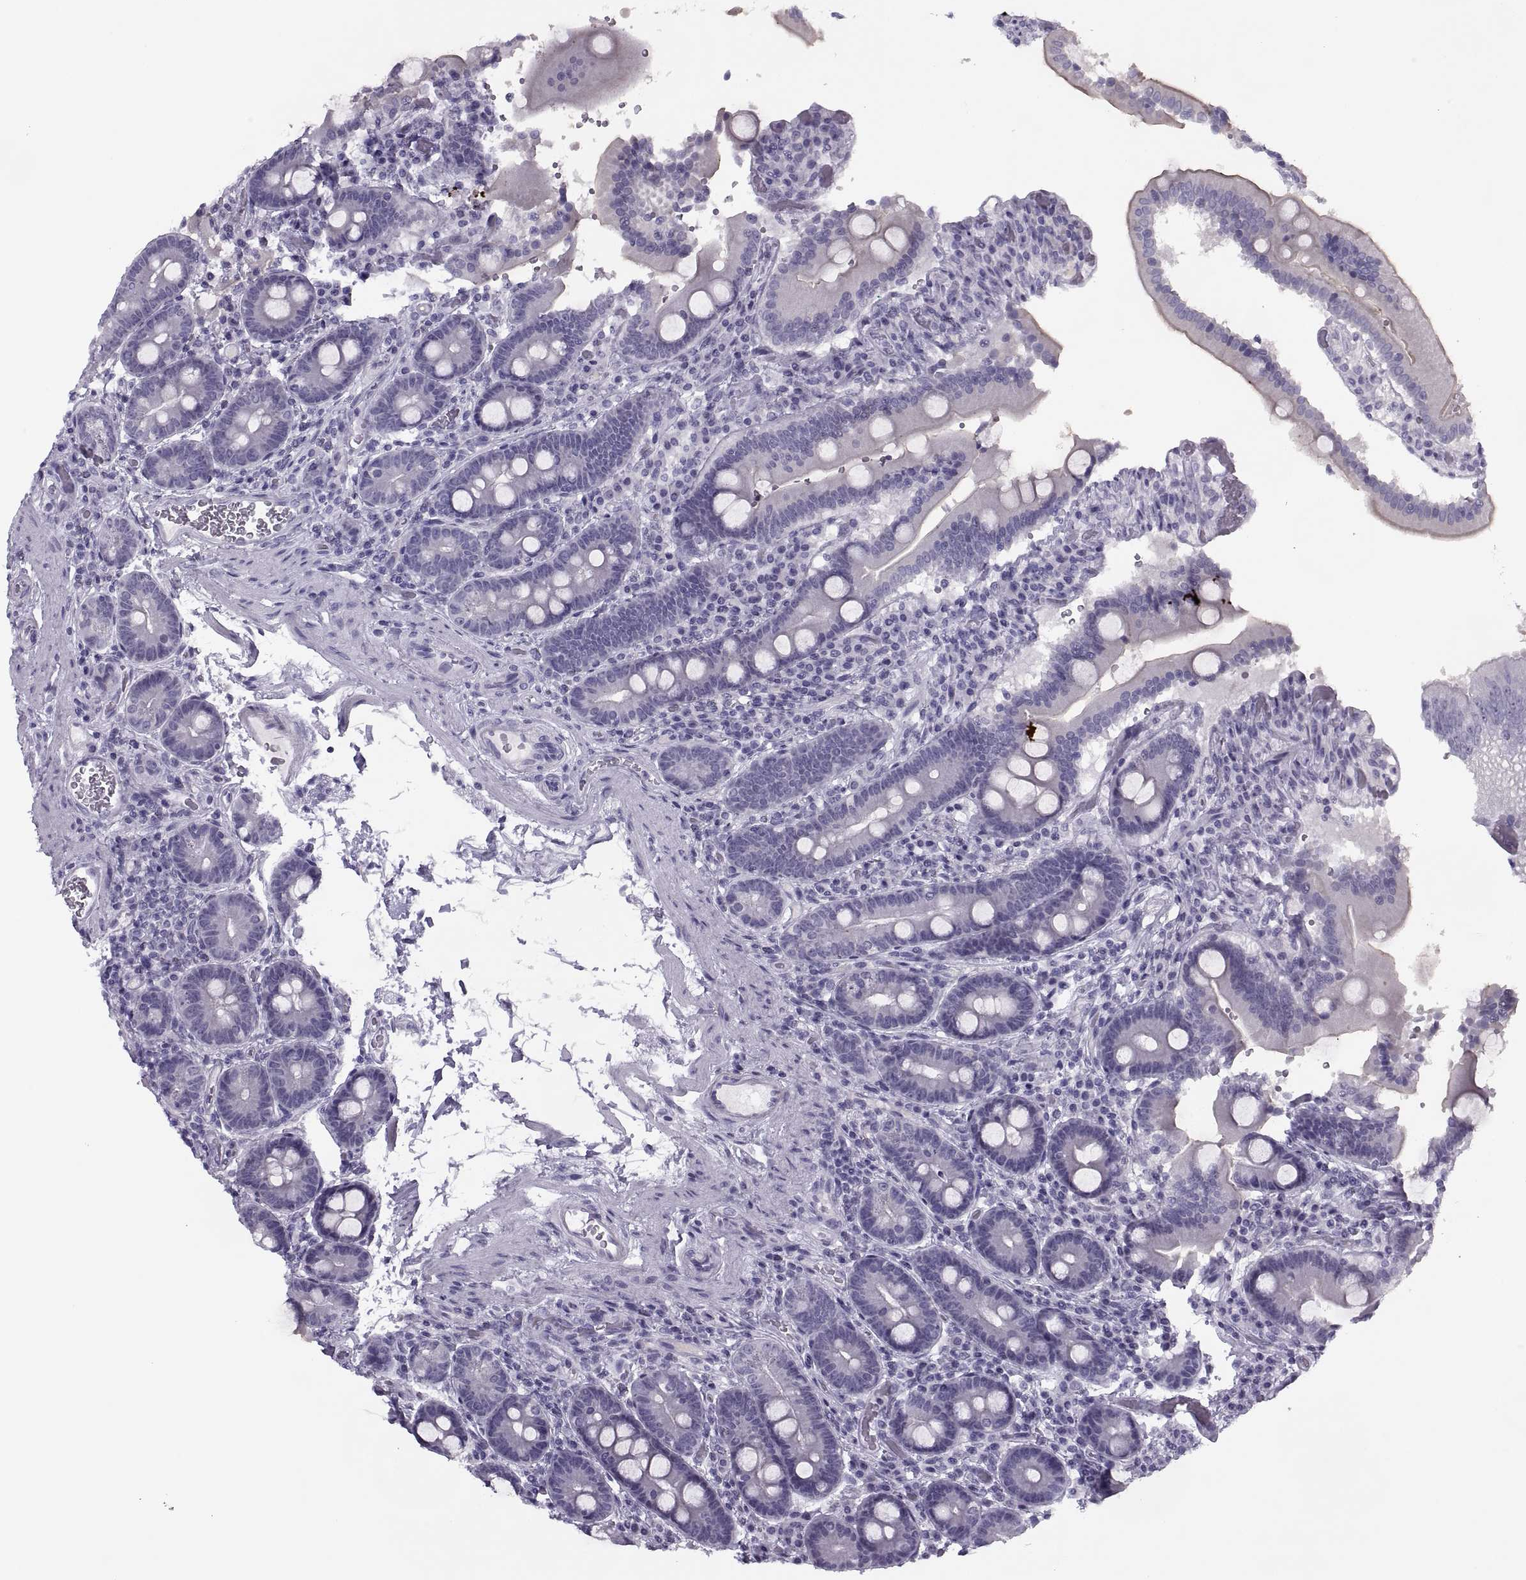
{"staining": {"intensity": "negative", "quantity": "none", "location": "none"}, "tissue": "duodenum", "cell_type": "Glandular cells", "image_type": "normal", "snomed": [{"axis": "morphology", "description": "Normal tissue, NOS"}, {"axis": "topography", "description": "Duodenum"}], "caption": "Glandular cells show no significant staining in normal duodenum. (DAB (3,3'-diaminobenzidine) IHC with hematoxylin counter stain).", "gene": "FAM24A", "patient": {"sex": "female", "age": 62}}